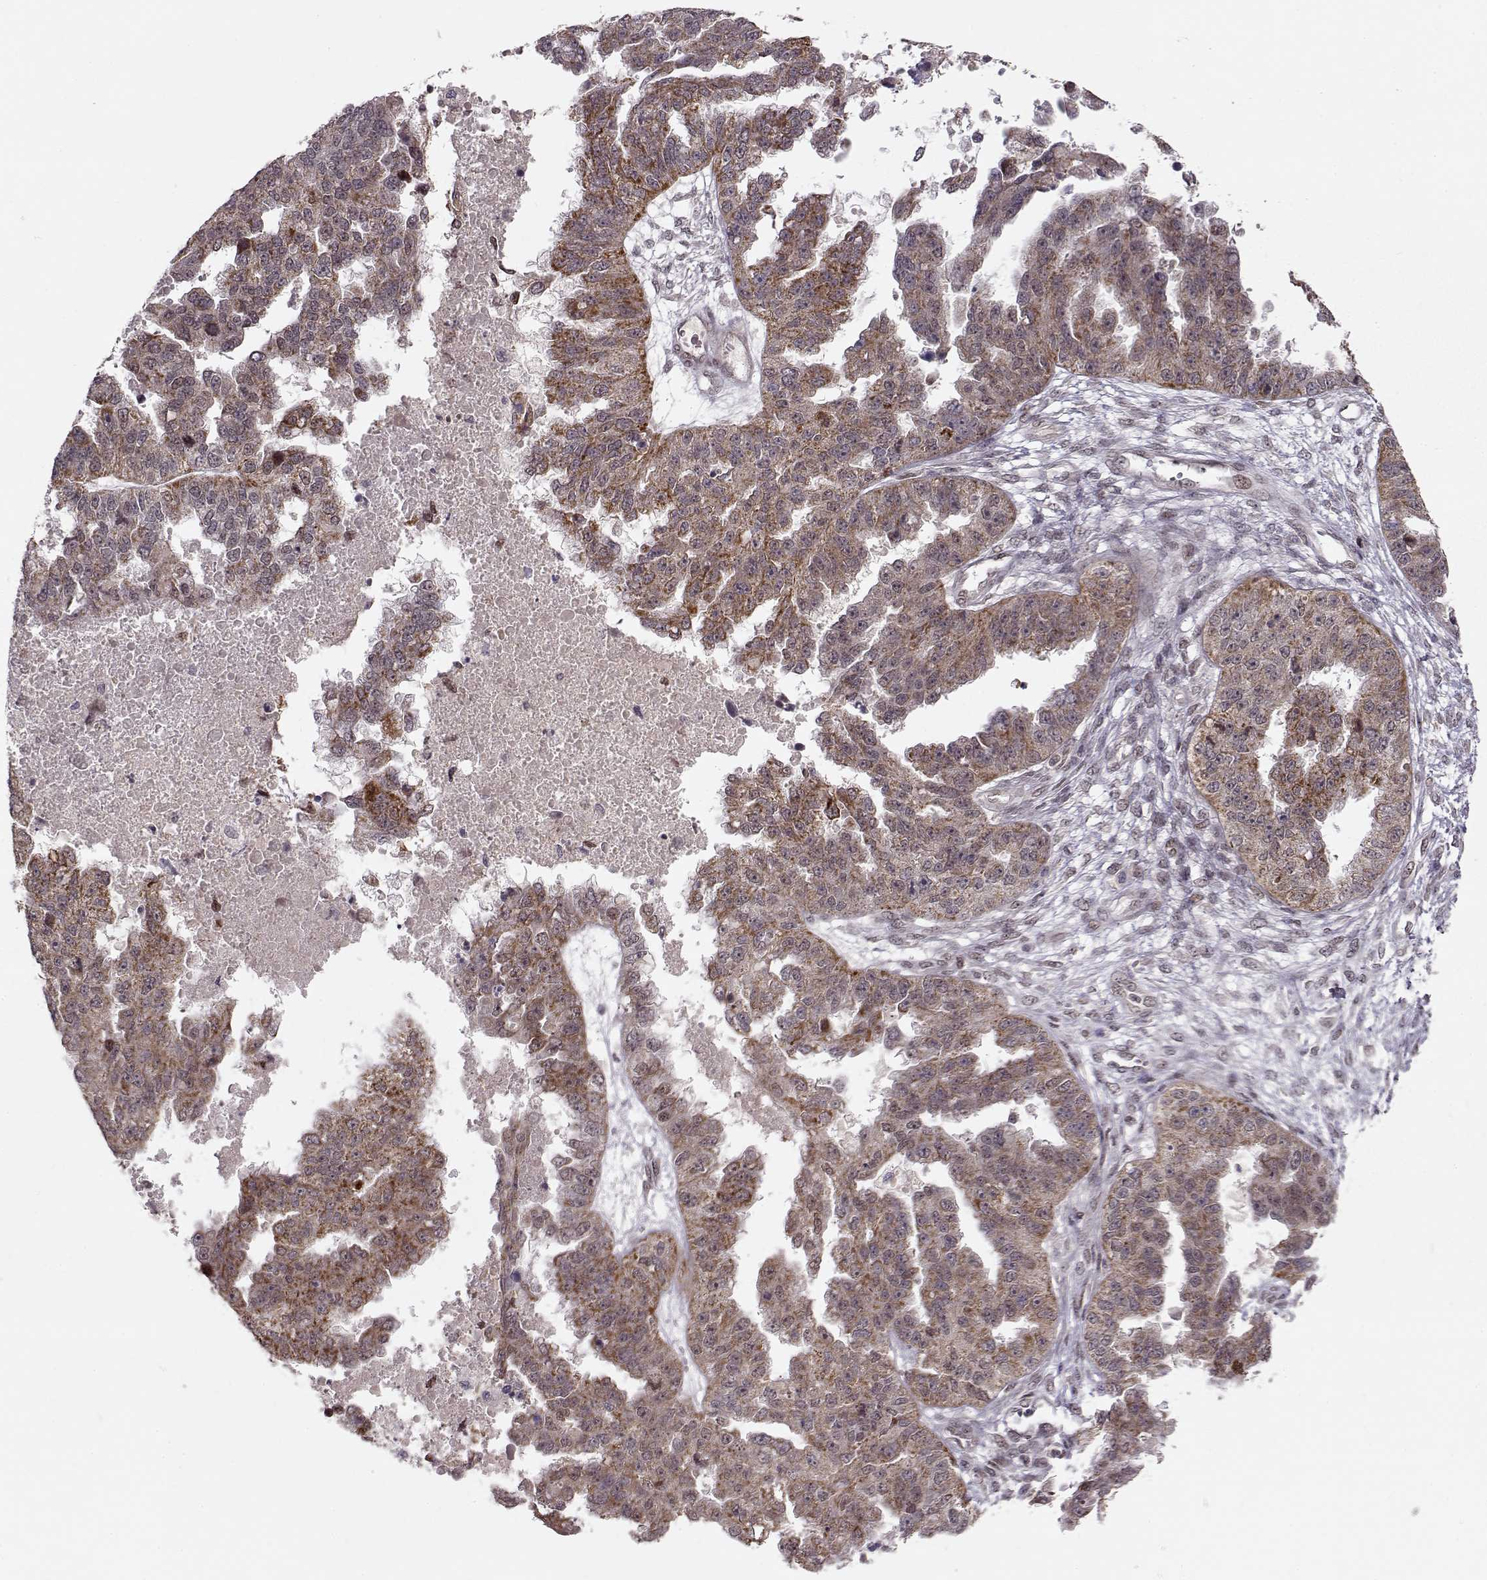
{"staining": {"intensity": "moderate", "quantity": ">75%", "location": "cytoplasmic/membranous"}, "tissue": "ovarian cancer", "cell_type": "Tumor cells", "image_type": "cancer", "snomed": [{"axis": "morphology", "description": "Cystadenocarcinoma, serous, NOS"}, {"axis": "topography", "description": "Ovary"}], "caption": "IHC (DAB (3,3'-diaminobenzidine)) staining of ovarian cancer (serous cystadenocarcinoma) demonstrates moderate cytoplasmic/membranous protein staining in approximately >75% of tumor cells.", "gene": "RAI1", "patient": {"sex": "female", "age": 58}}